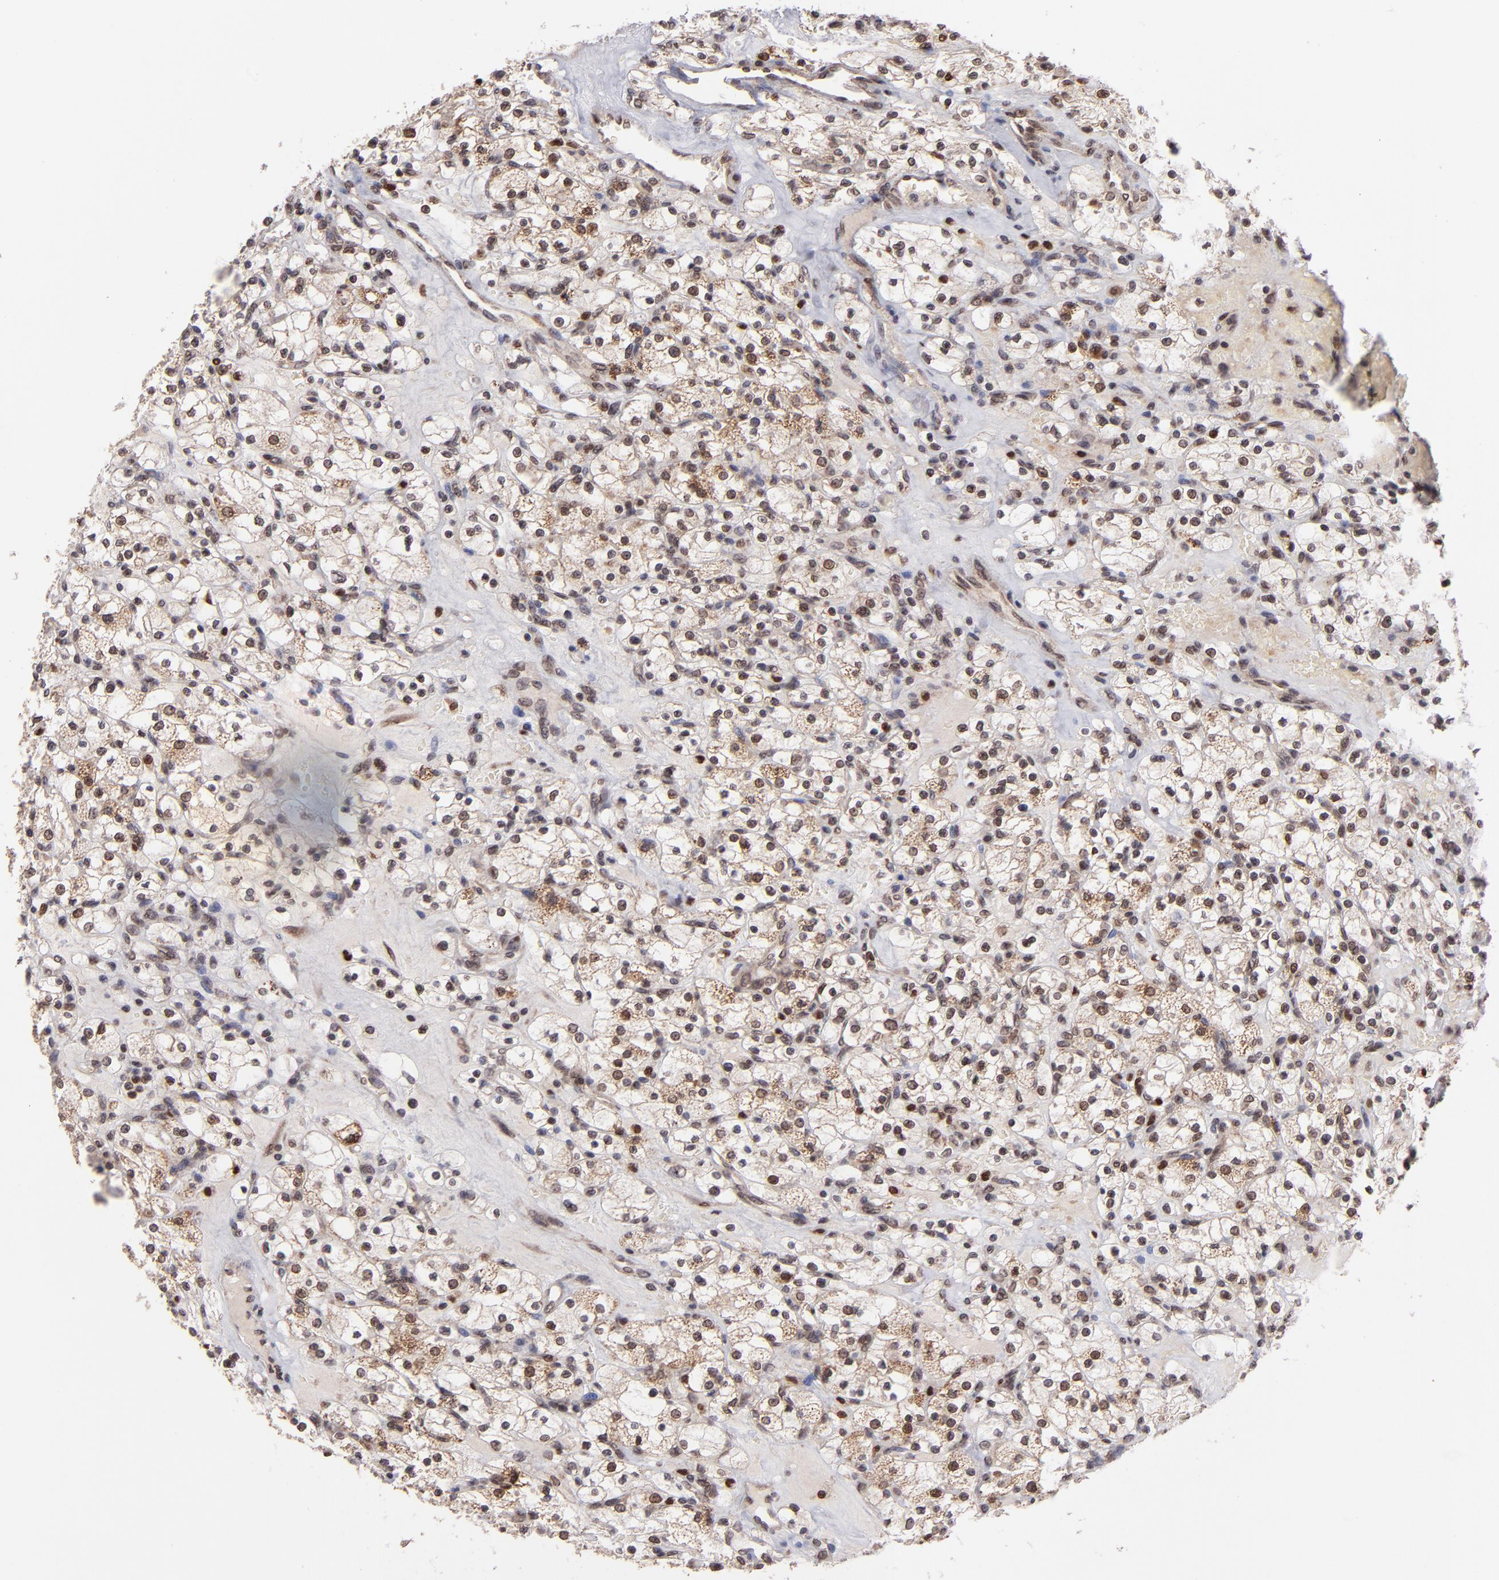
{"staining": {"intensity": "strong", "quantity": ">75%", "location": "cytoplasmic/membranous,nuclear"}, "tissue": "renal cancer", "cell_type": "Tumor cells", "image_type": "cancer", "snomed": [{"axis": "morphology", "description": "Adenocarcinoma, NOS"}, {"axis": "topography", "description": "Kidney"}], "caption": "The micrograph exhibits immunohistochemical staining of renal cancer. There is strong cytoplasmic/membranous and nuclear expression is seen in about >75% of tumor cells. (brown staining indicates protein expression, while blue staining denotes nuclei).", "gene": "TOP1MT", "patient": {"sex": "female", "age": 83}}